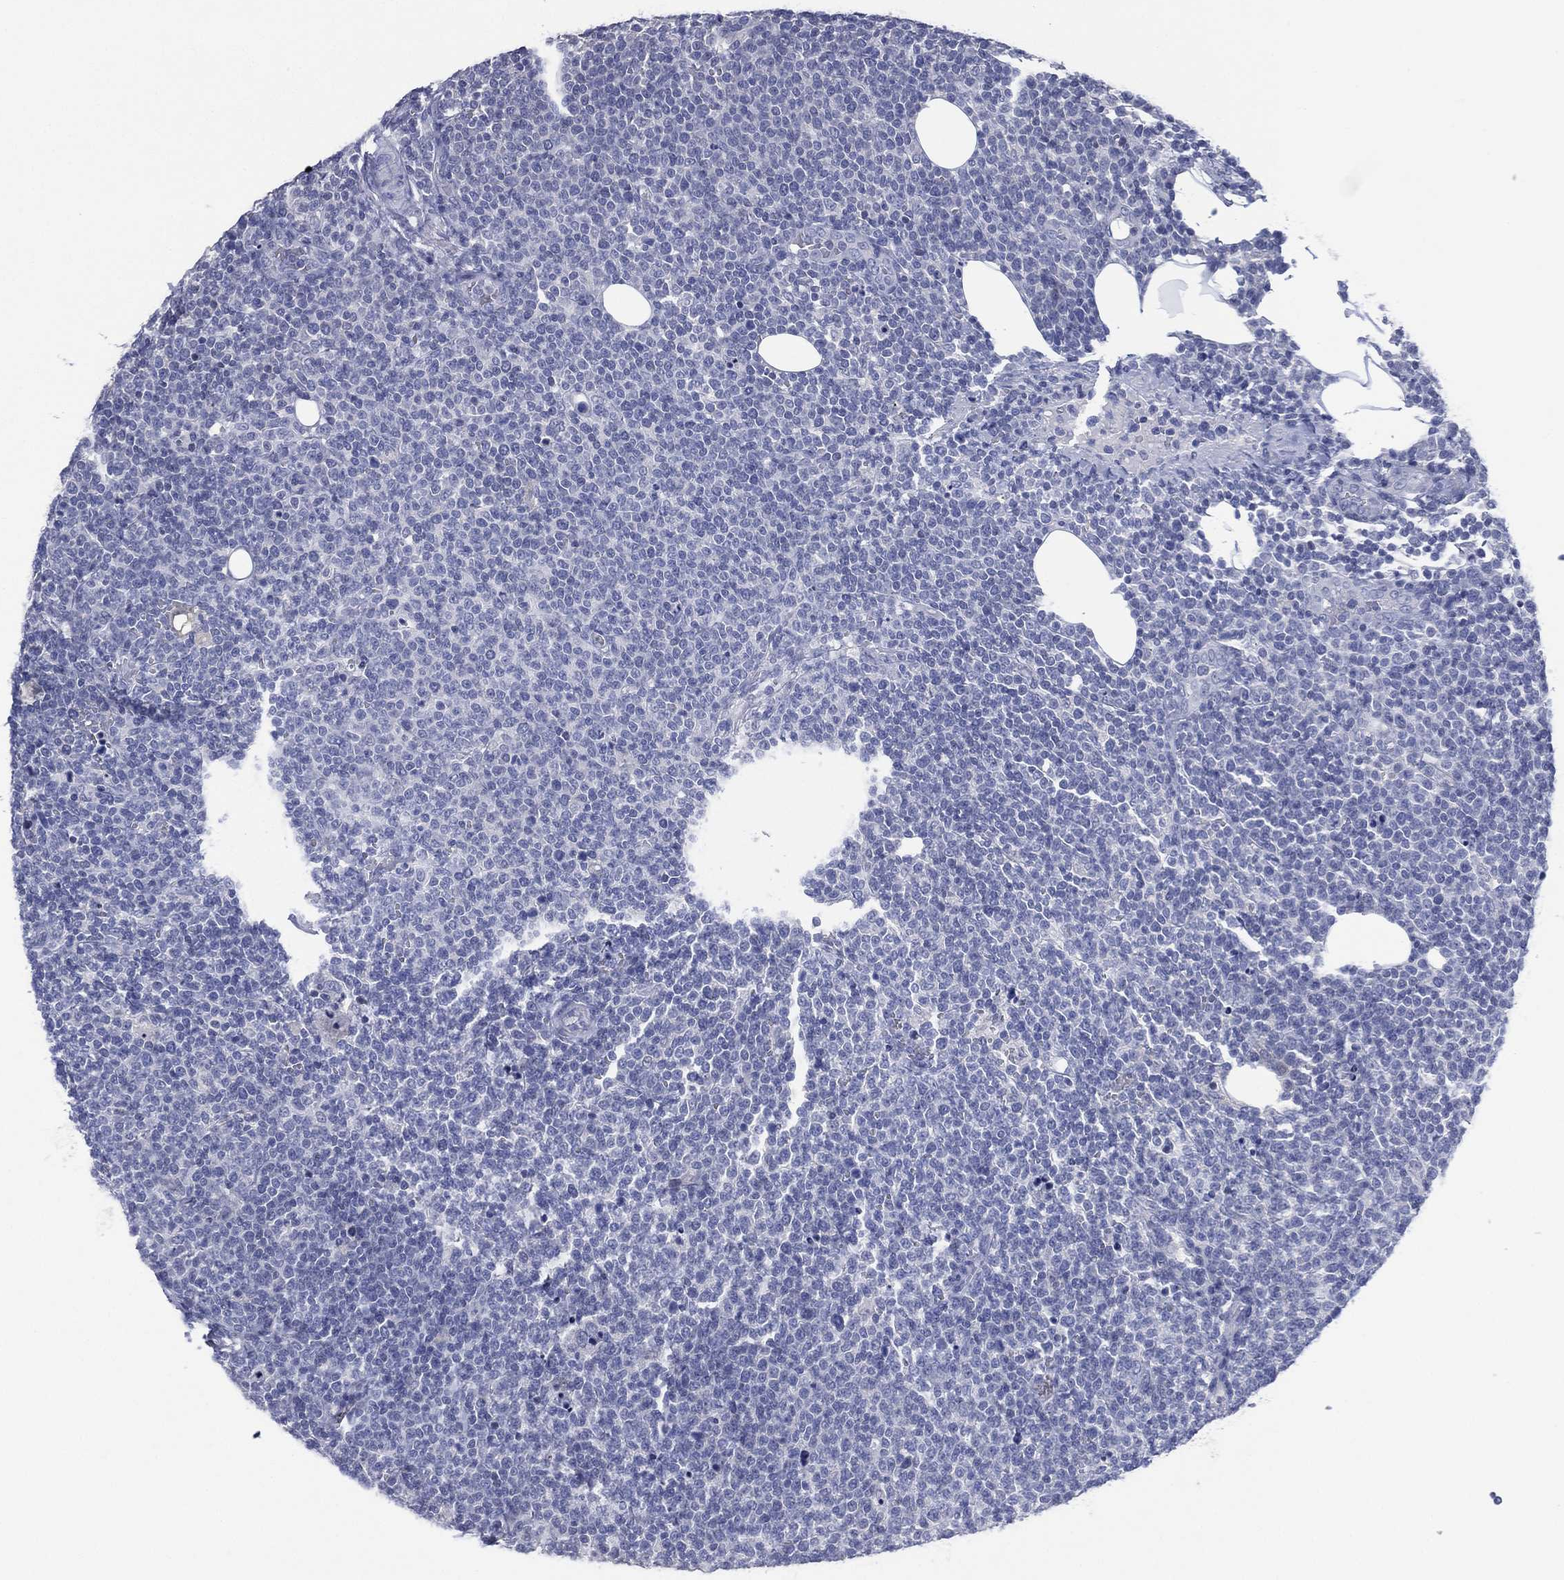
{"staining": {"intensity": "negative", "quantity": "none", "location": "none"}, "tissue": "lymphoma", "cell_type": "Tumor cells", "image_type": "cancer", "snomed": [{"axis": "morphology", "description": "Malignant lymphoma, non-Hodgkin's type, High grade"}, {"axis": "topography", "description": "Lymph node"}], "caption": "IHC photomicrograph of neoplastic tissue: human lymphoma stained with DAB (3,3'-diaminobenzidine) demonstrates no significant protein expression in tumor cells.", "gene": "TMEM247", "patient": {"sex": "male", "age": 61}}